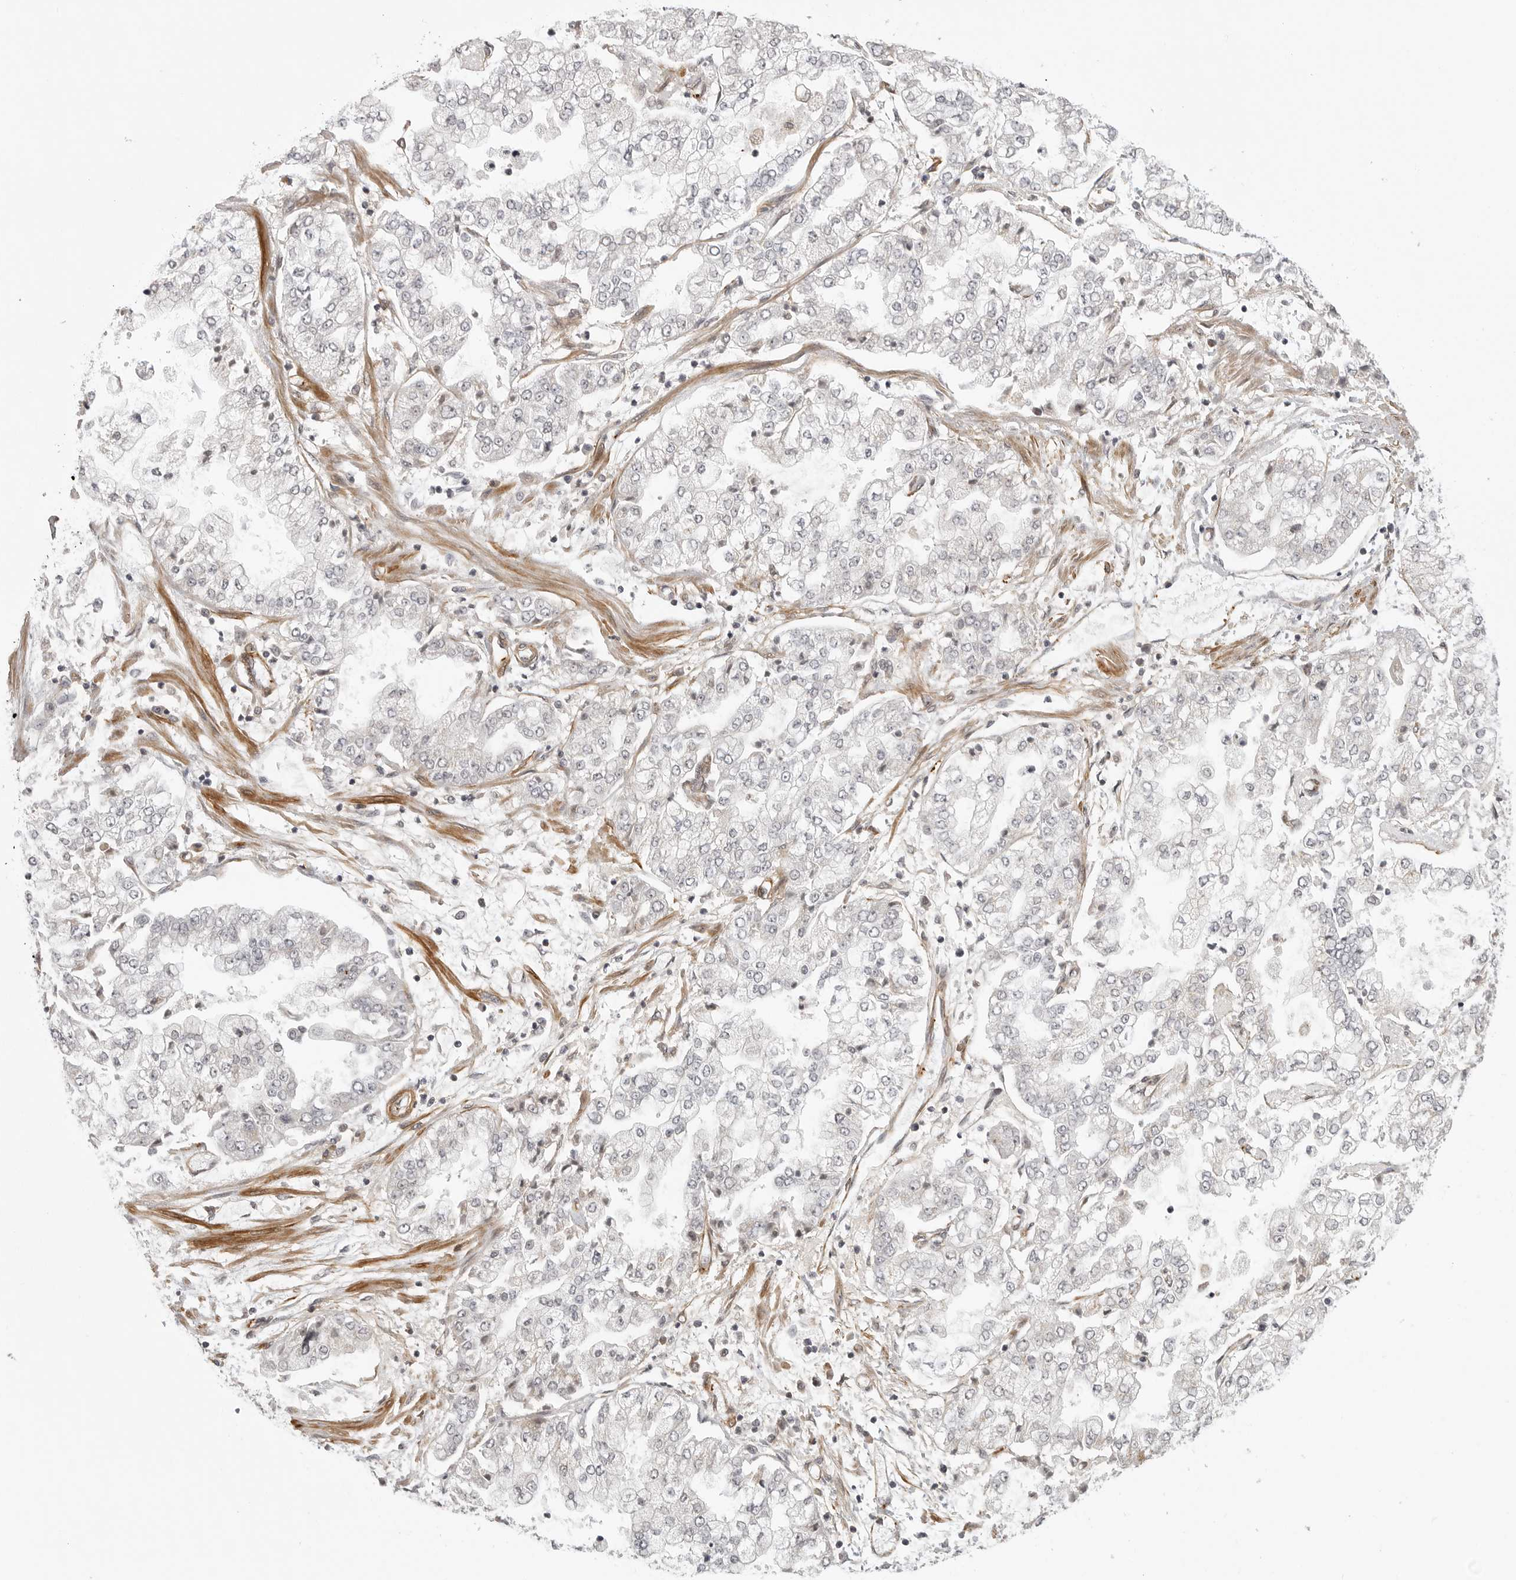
{"staining": {"intensity": "negative", "quantity": "none", "location": "none"}, "tissue": "stomach cancer", "cell_type": "Tumor cells", "image_type": "cancer", "snomed": [{"axis": "morphology", "description": "Adenocarcinoma, NOS"}, {"axis": "topography", "description": "Stomach"}], "caption": "This micrograph is of stomach cancer (adenocarcinoma) stained with immunohistochemistry to label a protein in brown with the nuclei are counter-stained blue. There is no staining in tumor cells.", "gene": "TUT4", "patient": {"sex": "male", "age": 76}}